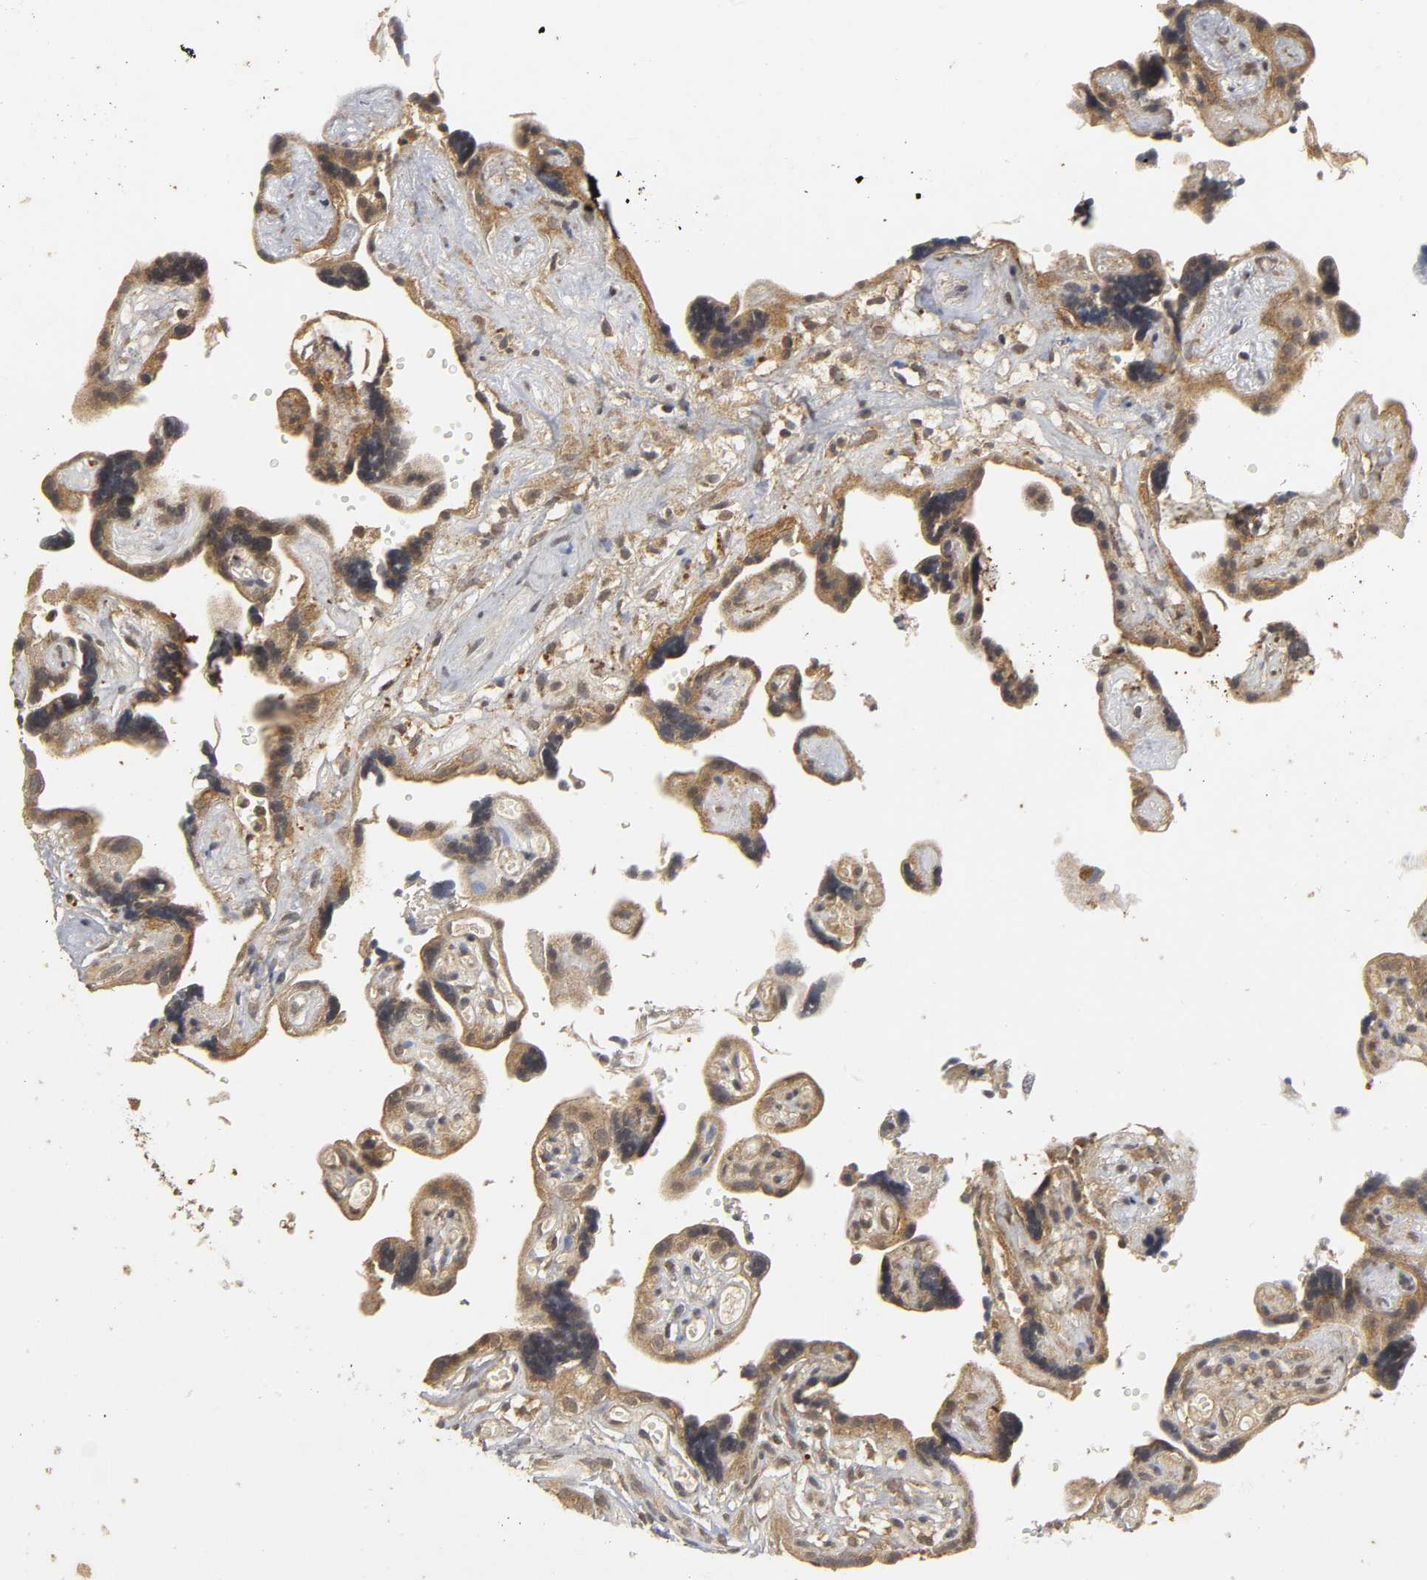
{"staining": {"intensity": "moderate", "quantity": ">75%", "location": "cytoplasmic/membranous"}, "tissue": "placenta", "cell_type": "Trophoblastic cells", "image_type": "normal", "snomed": [{"axis": "morphology", "description": "Normal tissue, NOS"}, {"axis": "topography", "description": "Placenta"}], "caption": "Placenta stained with DAB (3,3'-diaminobenzidine) IHC shows medium levels of moderate cytoplasmic/membranous positivity in about >75% of trophoblastic cells.", "gene": "TRAF6", "patient": {"sex": "female", "age": 30}}